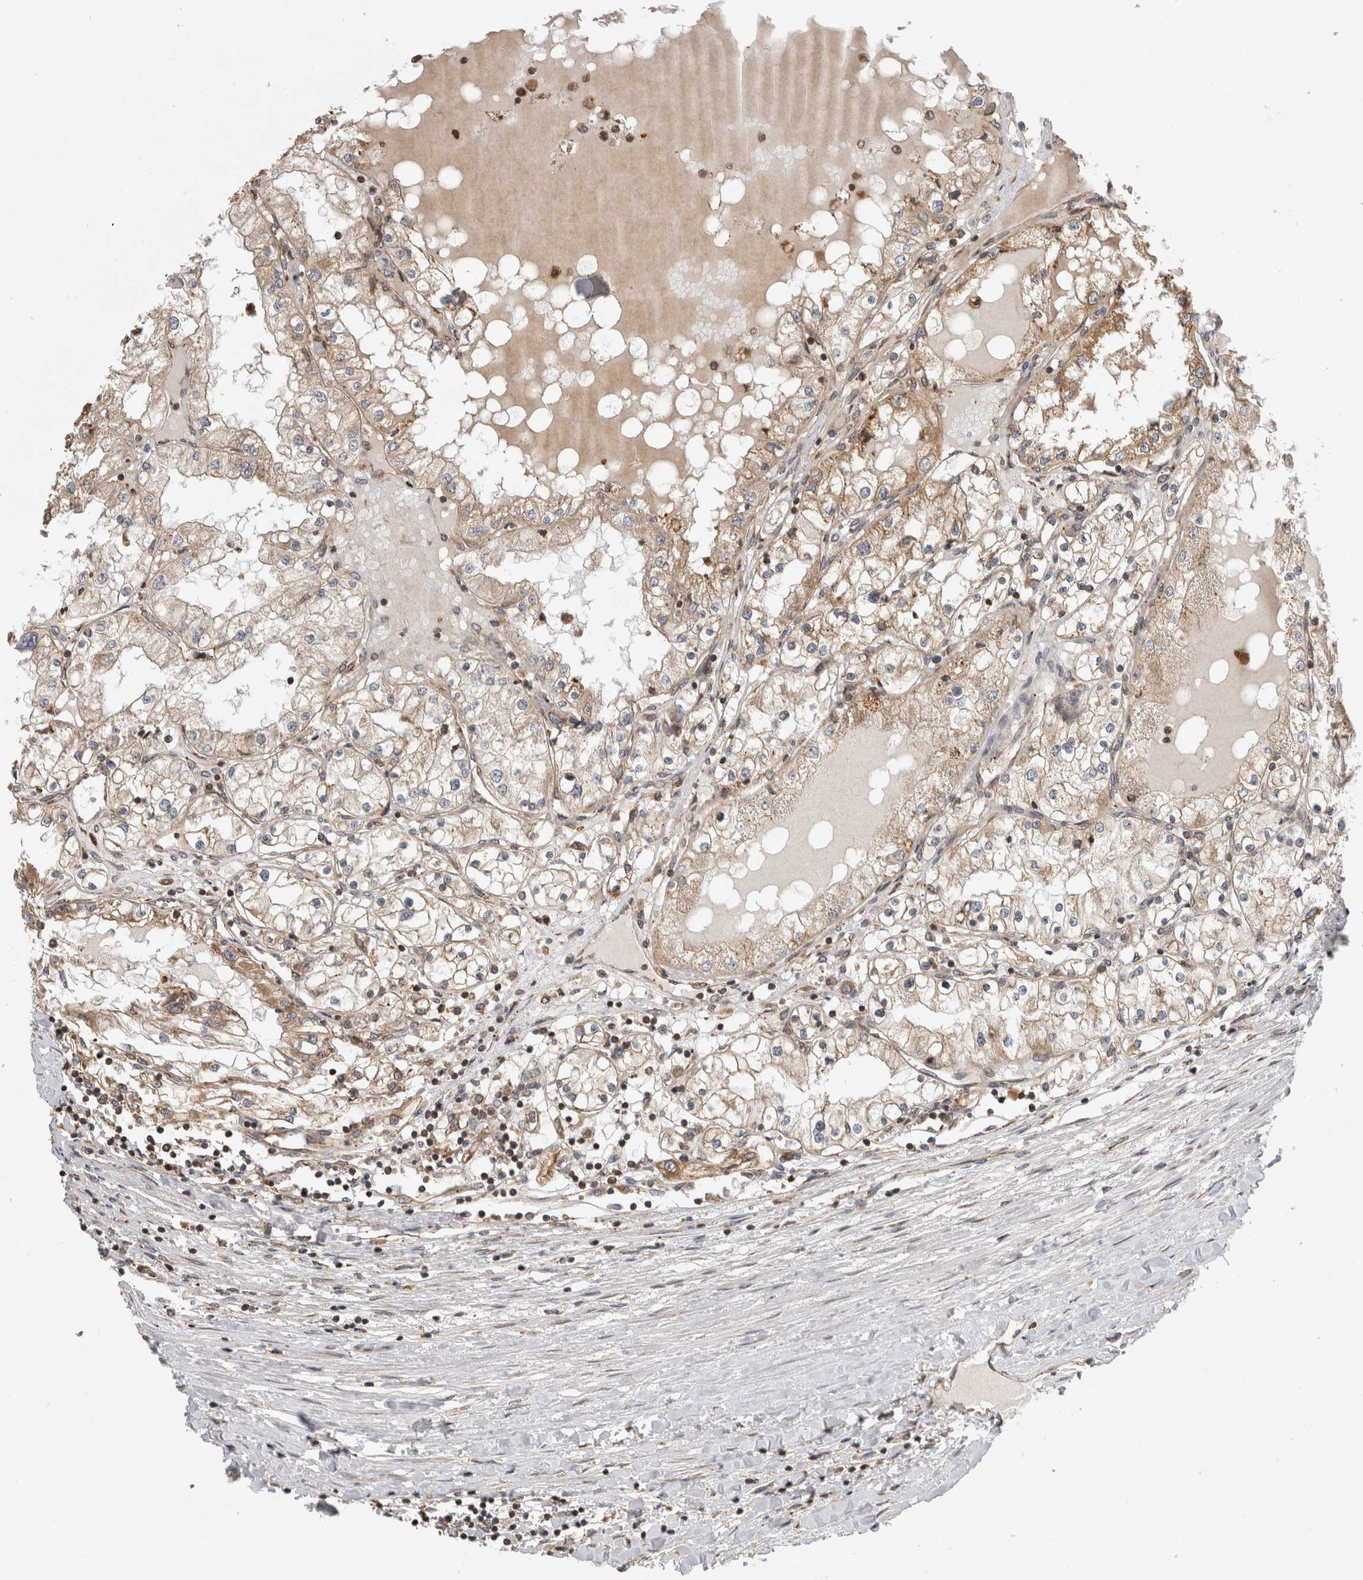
{"staining": {"intensity": "moderate", "quantity": ">75%", "location": "cytoplasmic/membranous"}, "tissue": "renal cancer", "cell_type": "Tumor cells", "image_type": "cancer", "snomed": [{"axis": "morphology", "description": "Adenocarcinoma, NOS"}, {"axis": "topography", "description": "Kidney"}], "caption": "Renal cancer was stained to show a protein in brown. There is medium levels of moderate cytoplasmic/membranous positivity in approximately >75% of tumor cells.", "gene": "PARP6", "patient": {"sex": "male", "age": 68}}